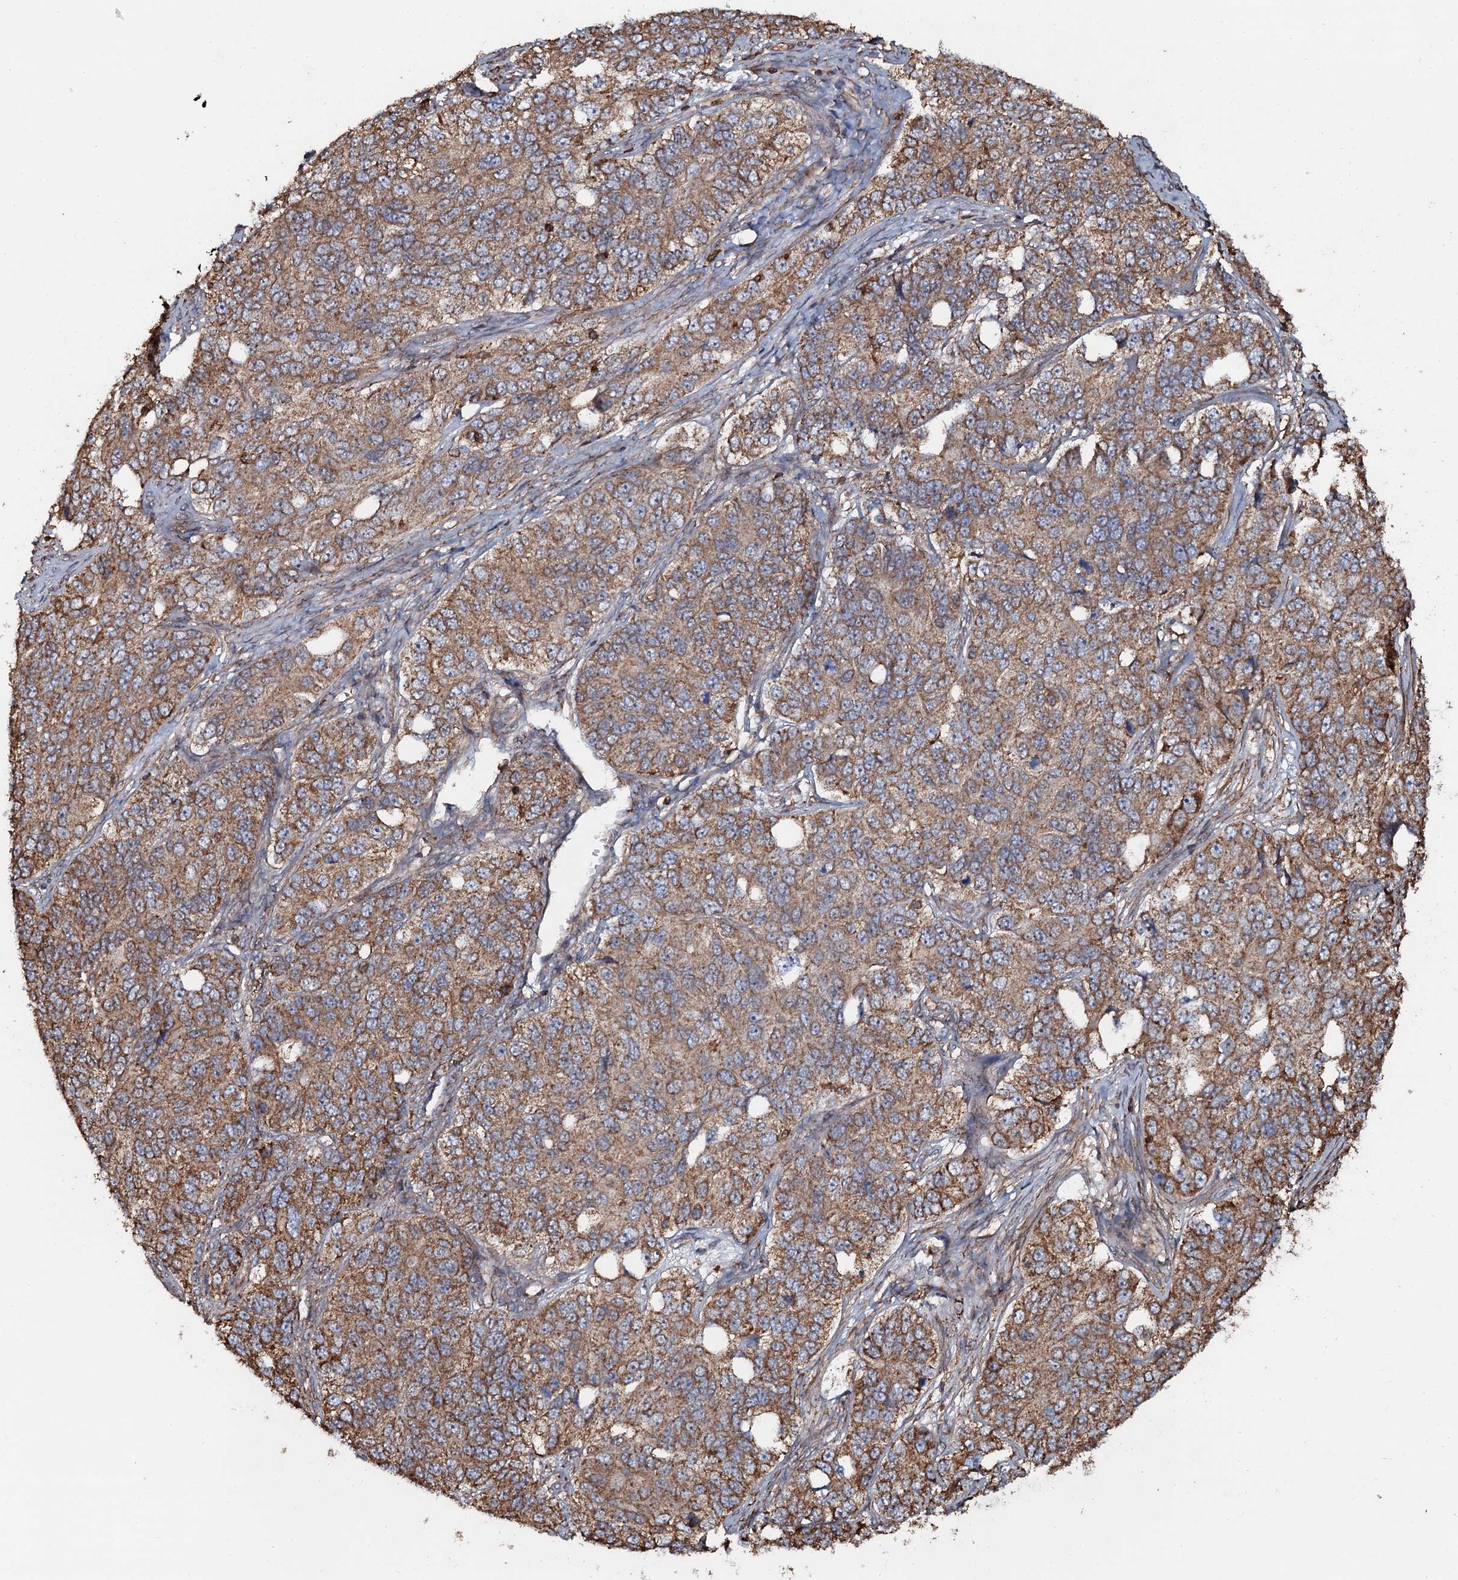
{"staining": {"intensity": "moderate", "quantity": ">75%", "location": "cytoplasmic/membranous"}, "tissue": "ovarian cancer", "cell_type": "Tumor cells", "image_type": "cancer", "snomed": [{"axis": "morphology", "description": "Carcinoma, endometroid"}, {"axis": "topography", "description": "Ovary"}], "caption": "Ovarian endometroid carcinoma stained for a protein demonstrates moderate cytoplasmic/membranous positivity in tumor cells.", "gene": "VWA8", "patient": {"sex": "female", "age": 51}}